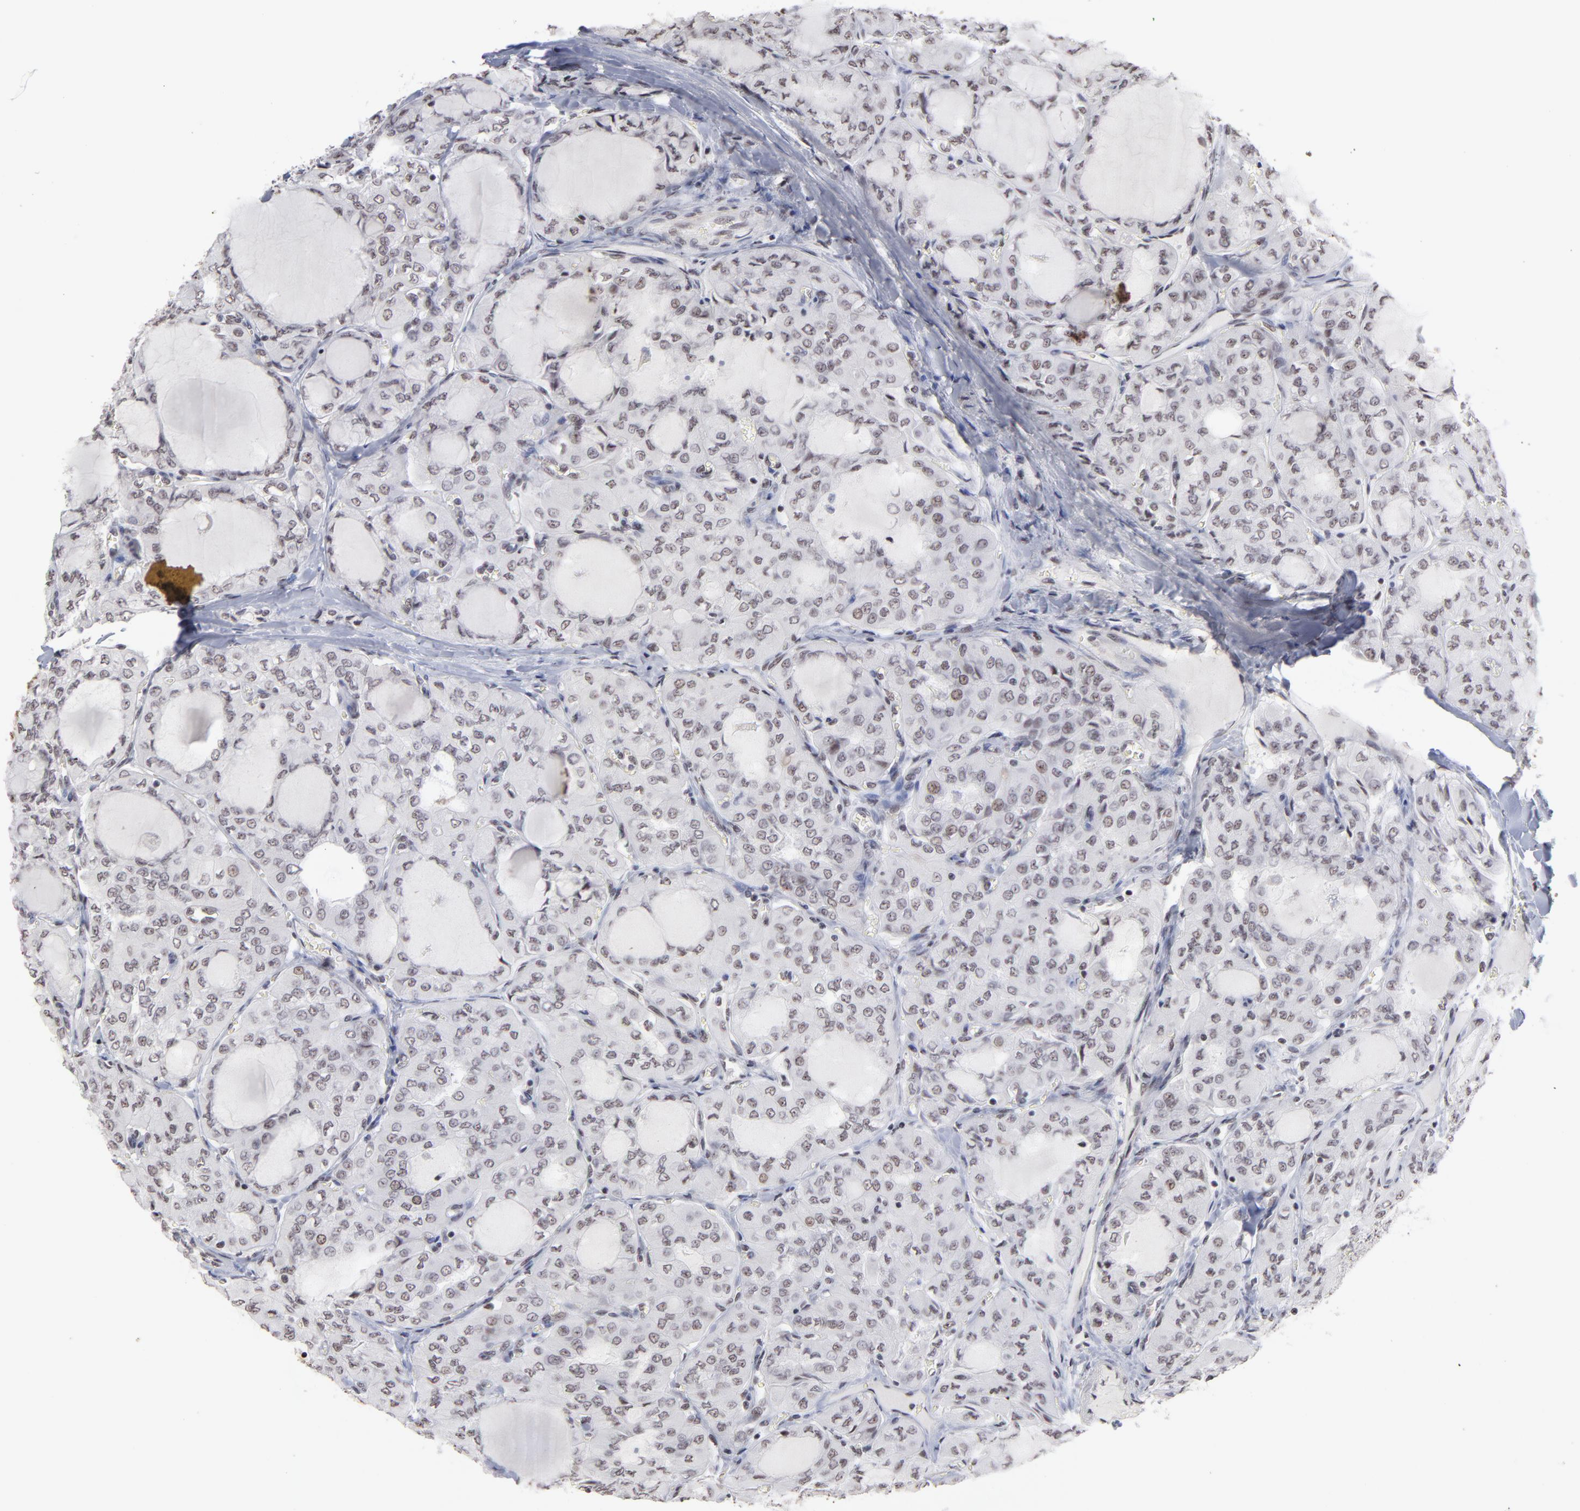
{"staining": {"intensity": "weak", "quantity": "<25%", "location": "nuclear"}, "tissue": "thyroid cancer", "cell_type": "Tumor cells", "image_type": "cancer", "snomed": [{"axis": "morphology", "description": "Papillary adenocarcinoma, NOS"}, {"axis": "topography", "description": "Thyroid gland"}], "caption": "Tumor cells show no significant positivity in papillary adenocarcinoma (thyroid).", "gene": "ZNF3", "patient": {"sex": "male", "age": 20}}